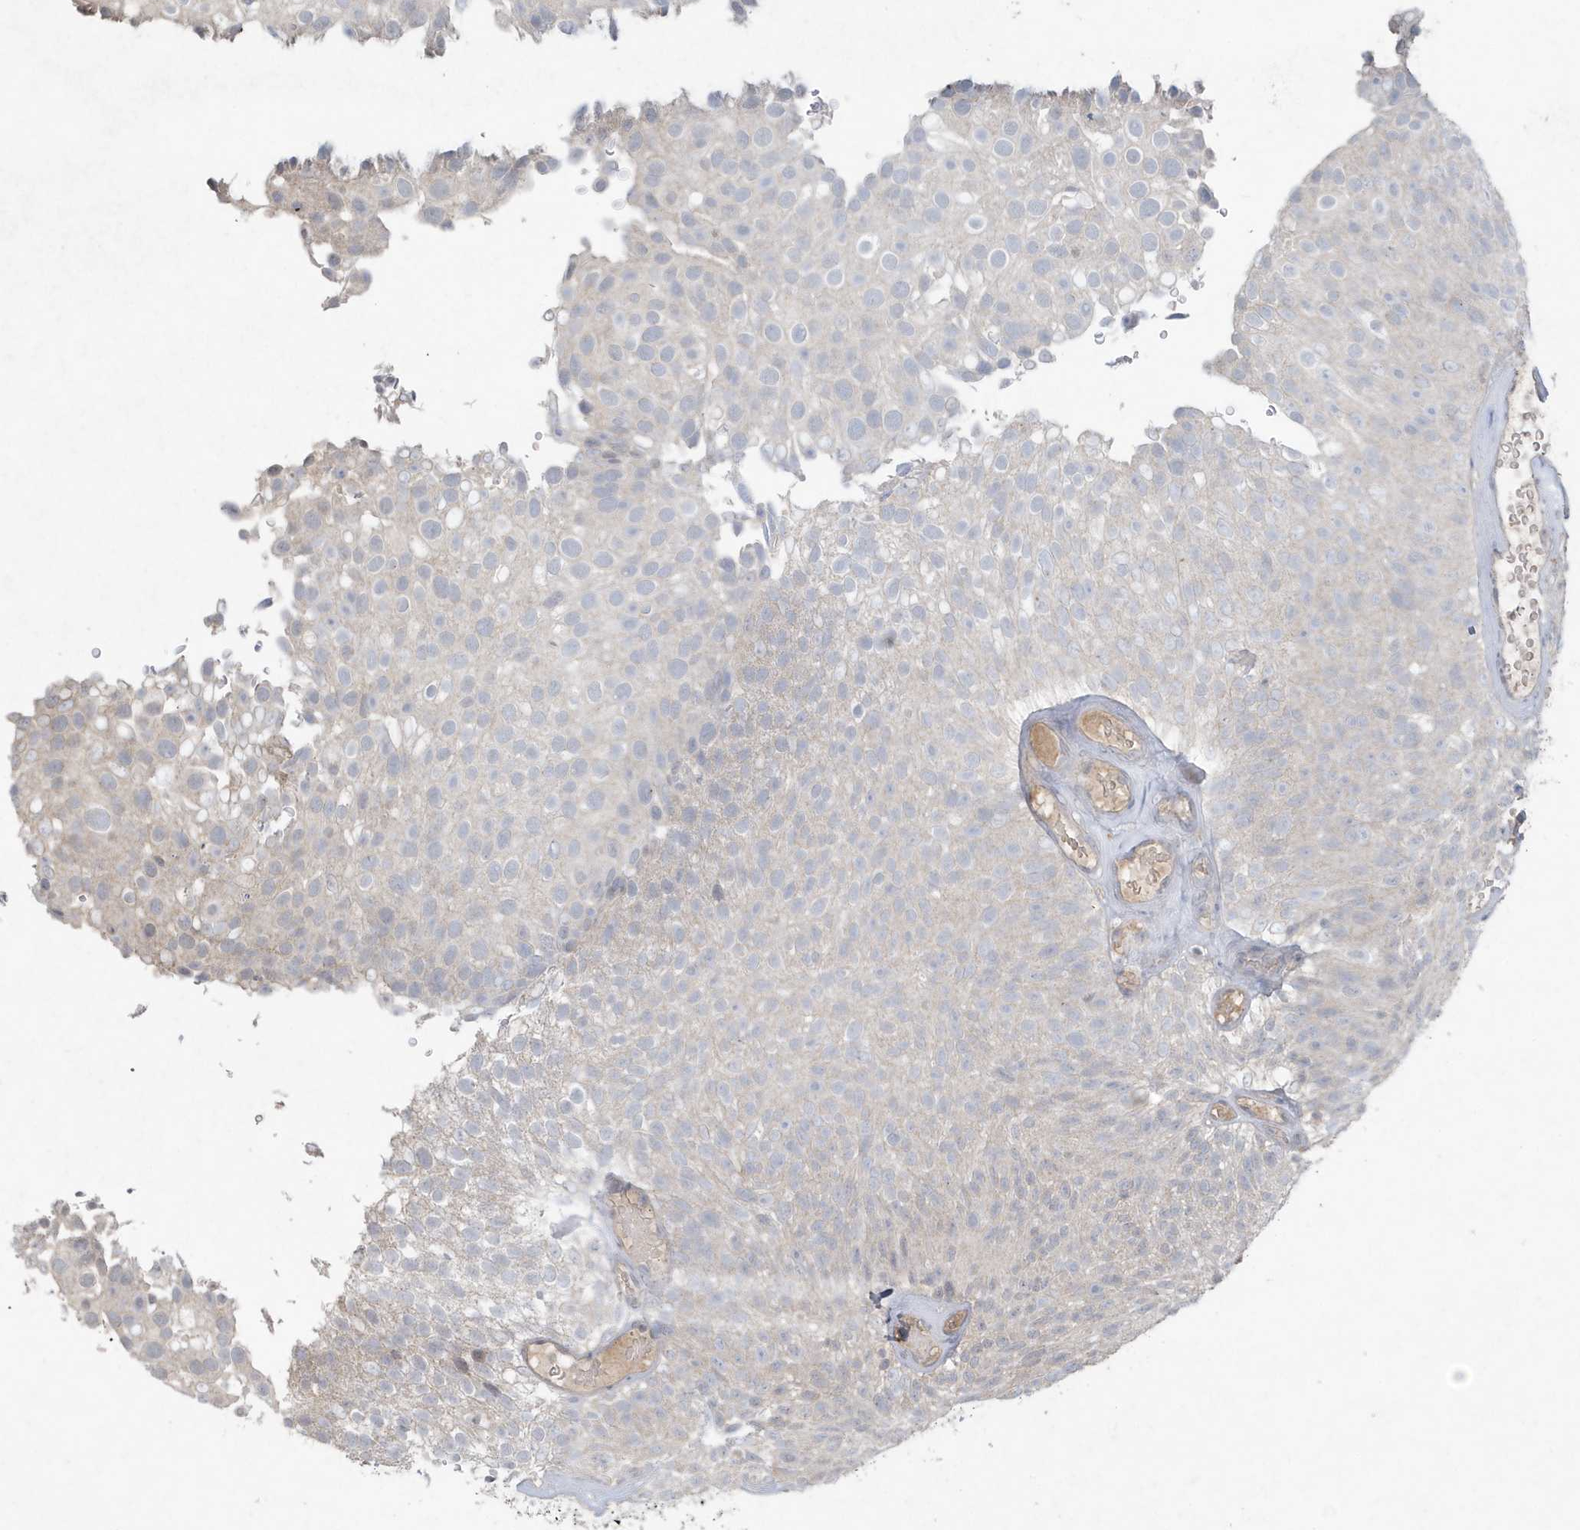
{"staining": {"intensity": "negative", "quantity": "none", "location": "none"}, "tissue": "urothelial cancer", "cell_type": "Tumor cells", "image_type": "cancer", "snomed": [{"axis": "morphology", "description": "Urothelial carcinoma, Low grade"}, {"axis": "topography", "description": "Urinary bladder"}], "caption": "Image shows no protein positivity in tumor cells of urothelial cancer tissue.", "gene": "C1RL", "patient": {"sex": "male", "age": 78}}